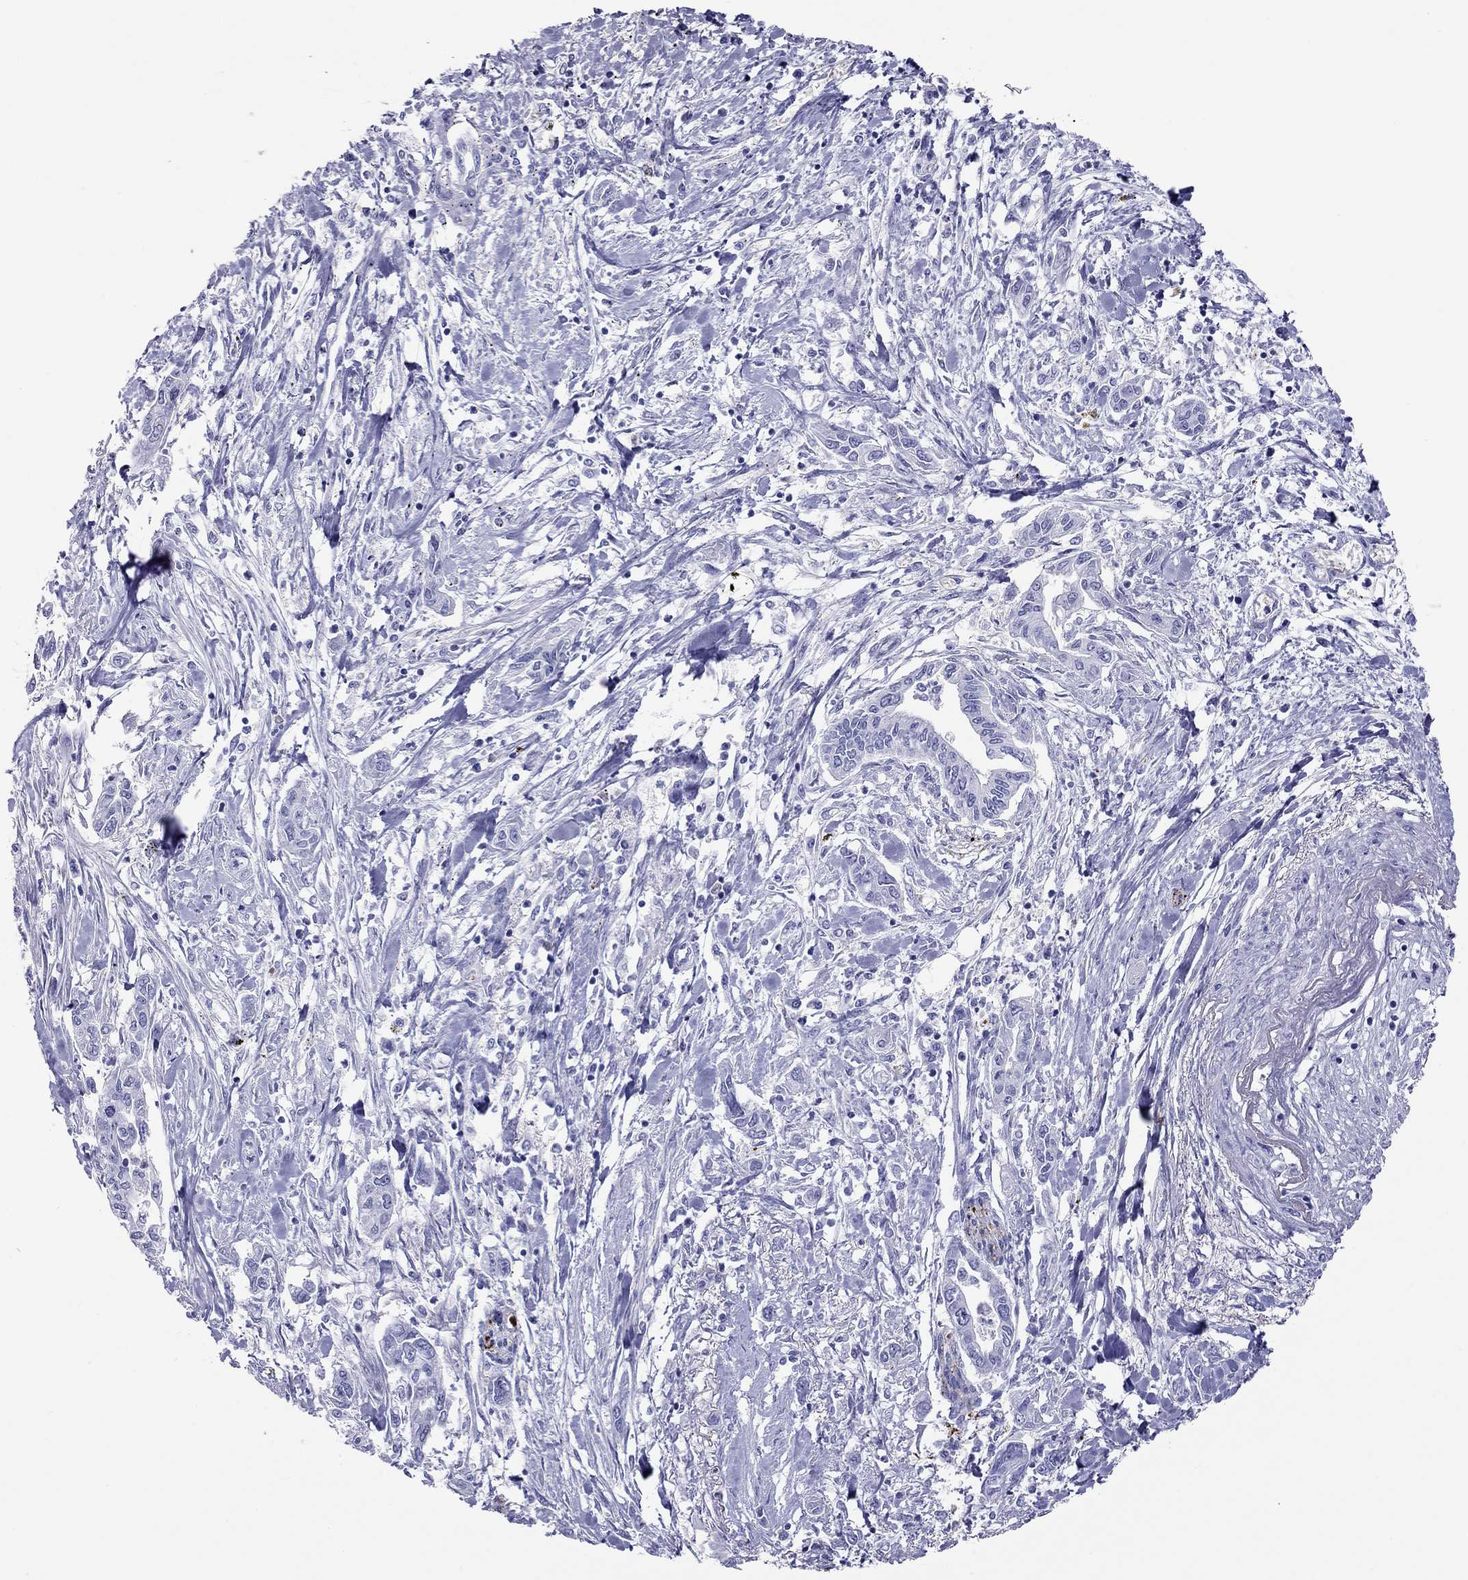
{"staining": {"intensity": "negative", "quantity": "none", "location": "none"}, "tissue": "pancreatic cancer", "cell_type": "Tumor cells", "image_type": "cancer", "snomed": [{"axis": "morphology", "description": "Adenocarcinoma, NOS"}, {"axis": "topography", "description": "Pancreas"}], "caption": "This image is of adenocarcinoma (pancreatic) stained with immunohistochemistry (IHC) to label a protein in brown with the nuclei are counter-stained blue. There is no expression in tumor cells.", "gene": "PTPRN", "patient": {"sex": "male", "age": 60}}